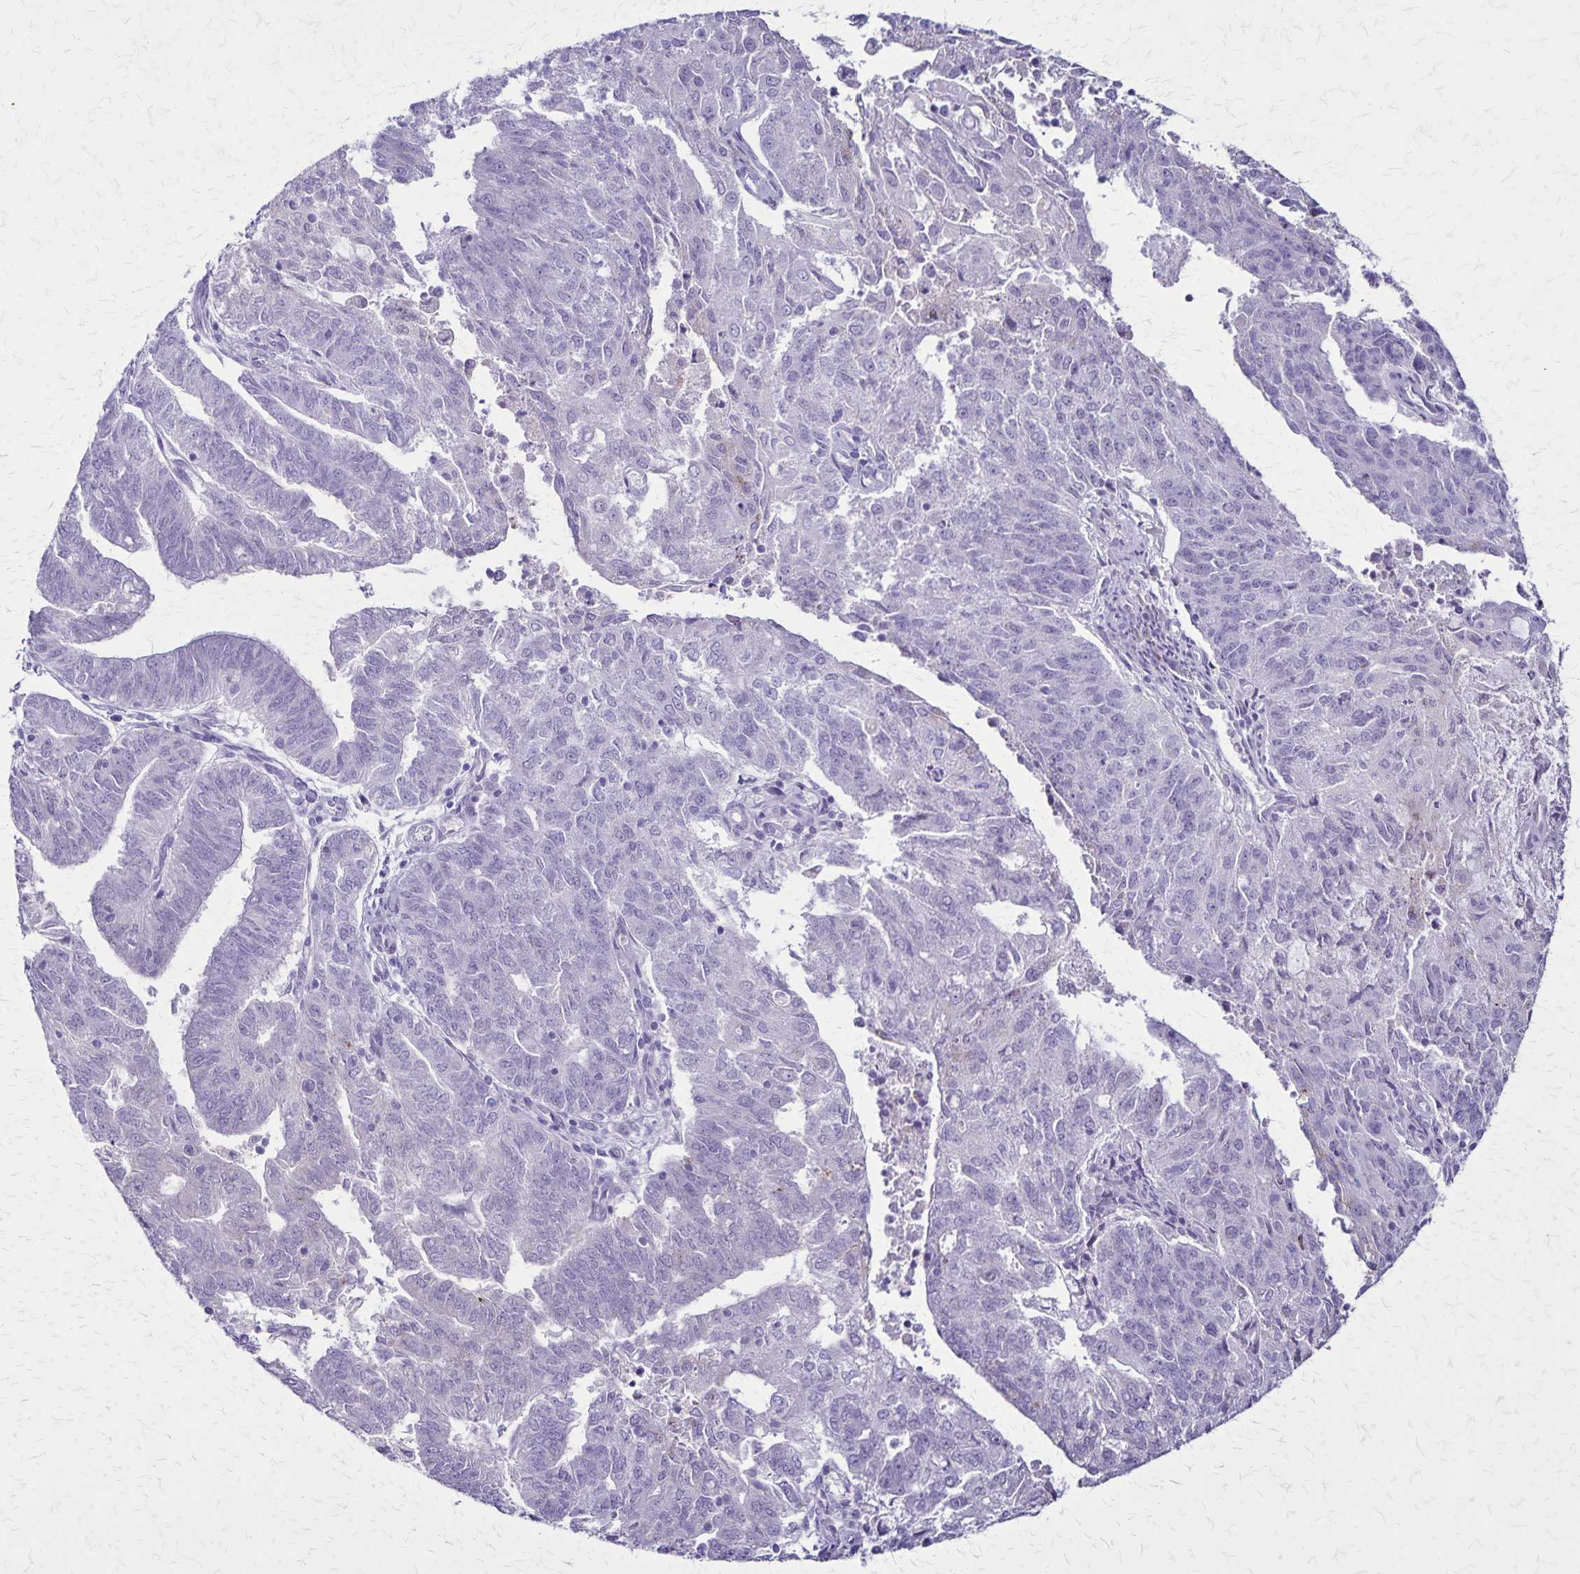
{"staining": {"intensity": "negative", "quantity": "none", "location": "none"}, "tissue": "endometrial cancer", "cell_type": "Tumor cells", "image_type": "cancer", "snomed": [{"axis": "morphology", "description": "Adenocarcinoma, NOS"}, {"axis": "topography", "description": "Endometrium"}], "caption": "Tumor cells are negative for brown protein staining in endometrial adenocarcinoma. (DAB immunohistochemistry with hematoxylin counter stain).", "gene": "OR51B5", "patient": {"sex": "female", "age": 82}}